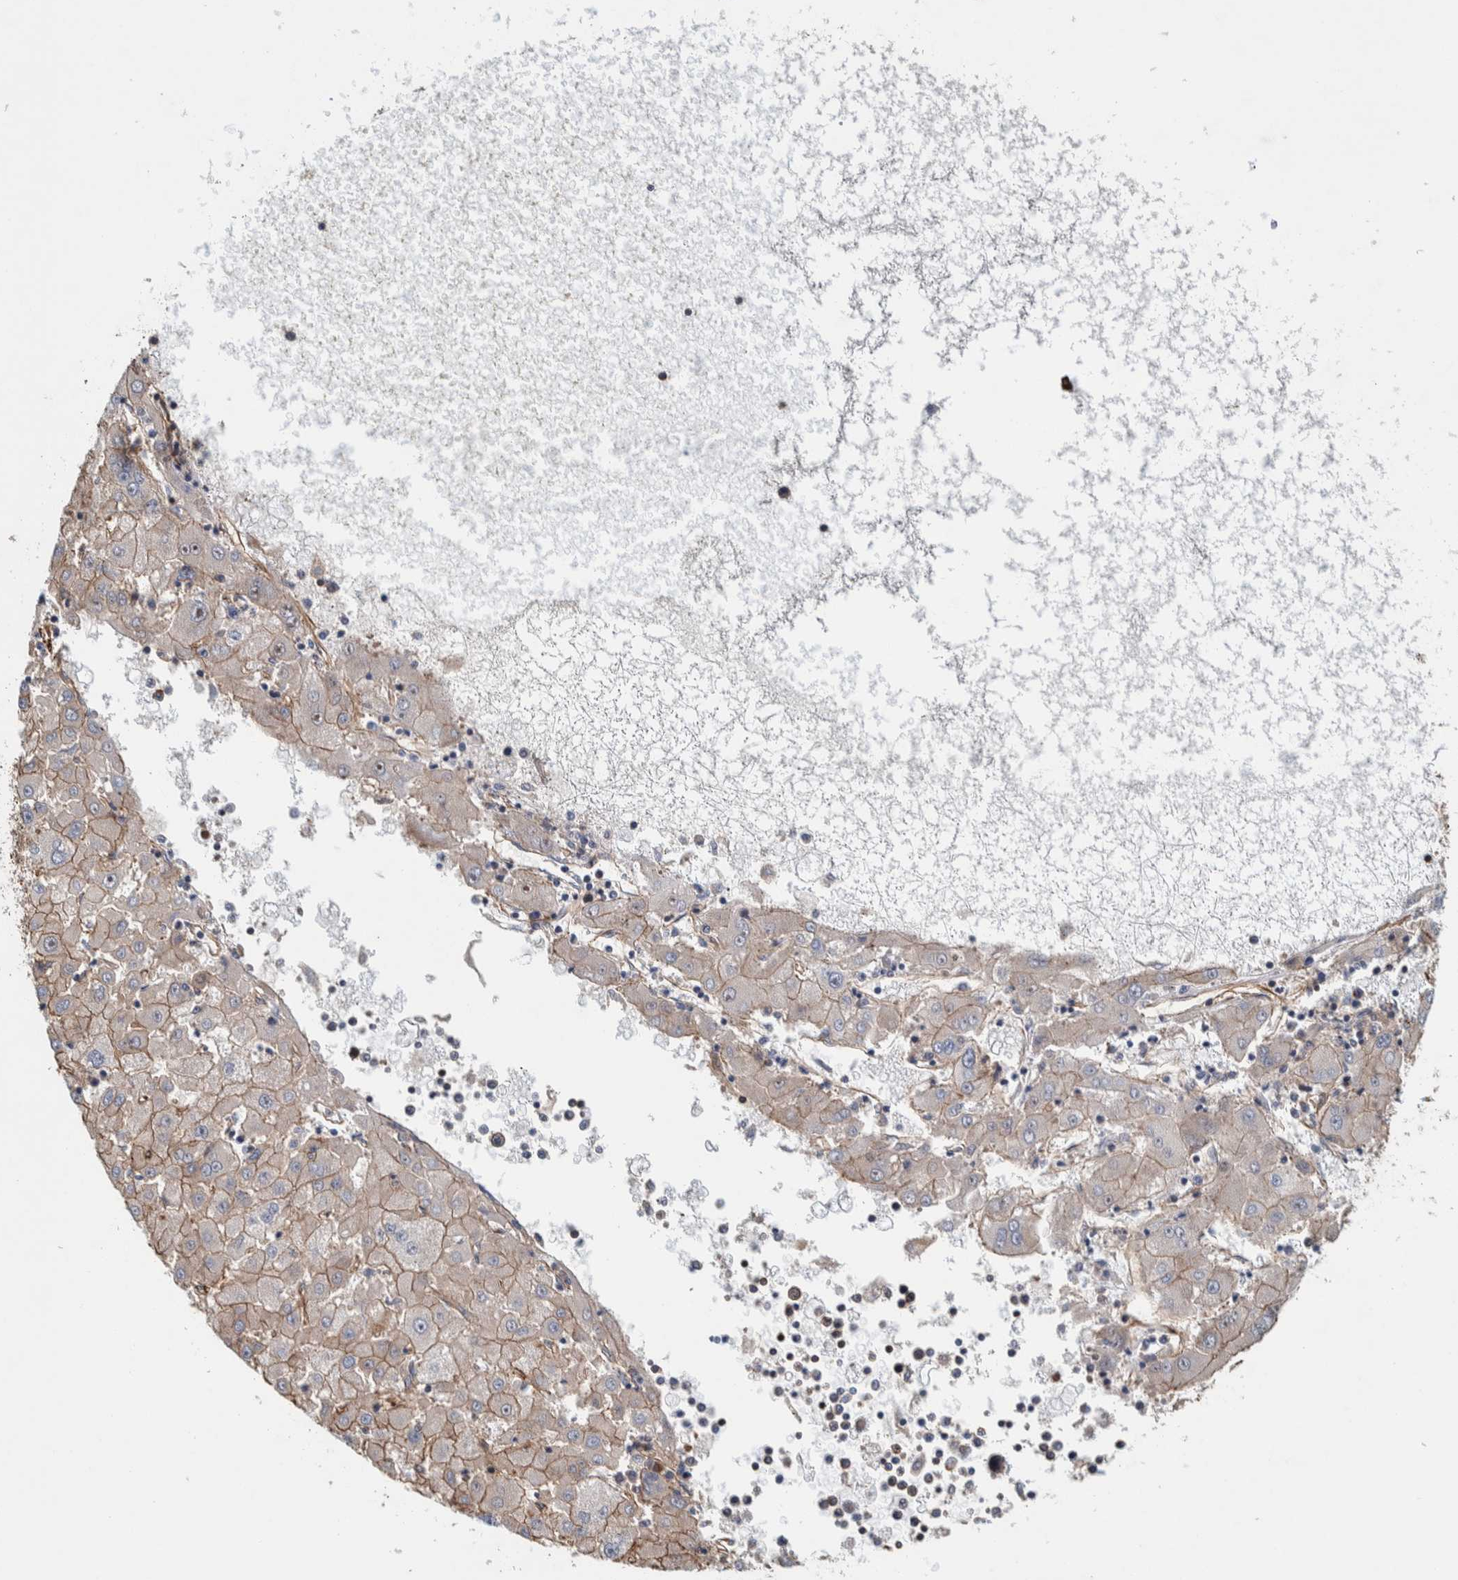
{"staining": {"intensity": "weak", "quantity": ">75%", "location": "cytoplasmic/membranous"}, "tissue": "liver cancer", "cell_type": "Tumor cells", "image_type": "cancer", "snomed": [{"axis": "morphology", "description": "Carcinoma, Hepatocellular, NOS"}, {"axis": "topography", "description": "Liver"}], "caption": "Immunohistochemistry of human hepatocellular carcinoma (liver) displays low levels of weak cytoplasmic/membranous expression in approximately >75% of tumor cells.", "gene": "PKD1L1", "patient": {"sex": "male", "age": 72}}